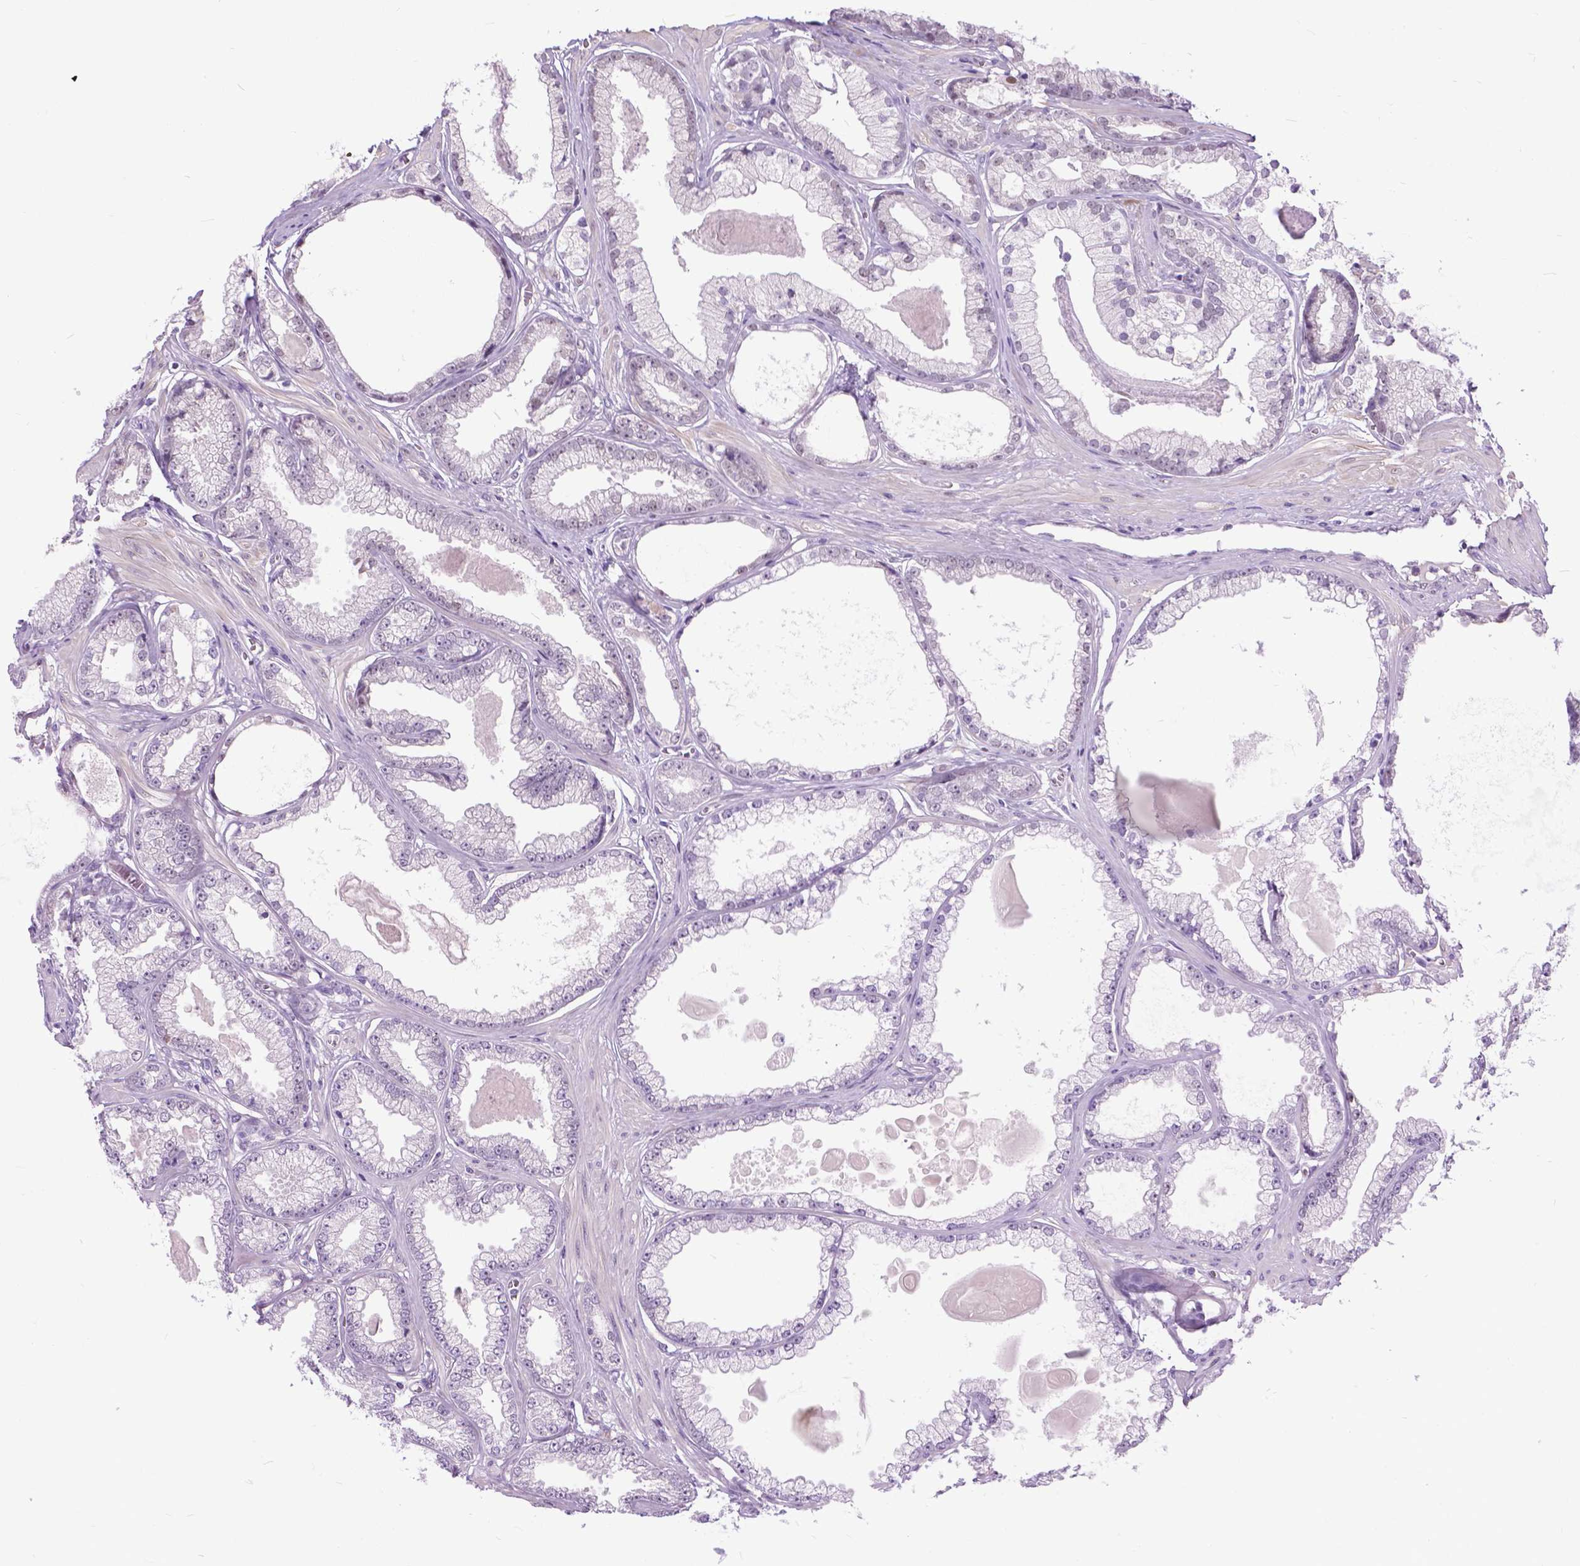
{"staining": {"intensity": "negative", "quantity": "none", "location": "none"}, "tissue": "prostate cancer", "cell_type": "Tumor cells", "image_type": "cancer", "snomed": [{"axis": "morphology", "description": "Adenocarcinoma, Low grade"}, {"axis": "topography", "description": "Prostate"}], "caption": "IHC image of prostate adenocarcinoma (low-grade) stained for a protein (brown), which demonstrates no positivity in tumor cells.", "gene": "APCDD1L", "patient": {"sex": "male", "age": 64}}